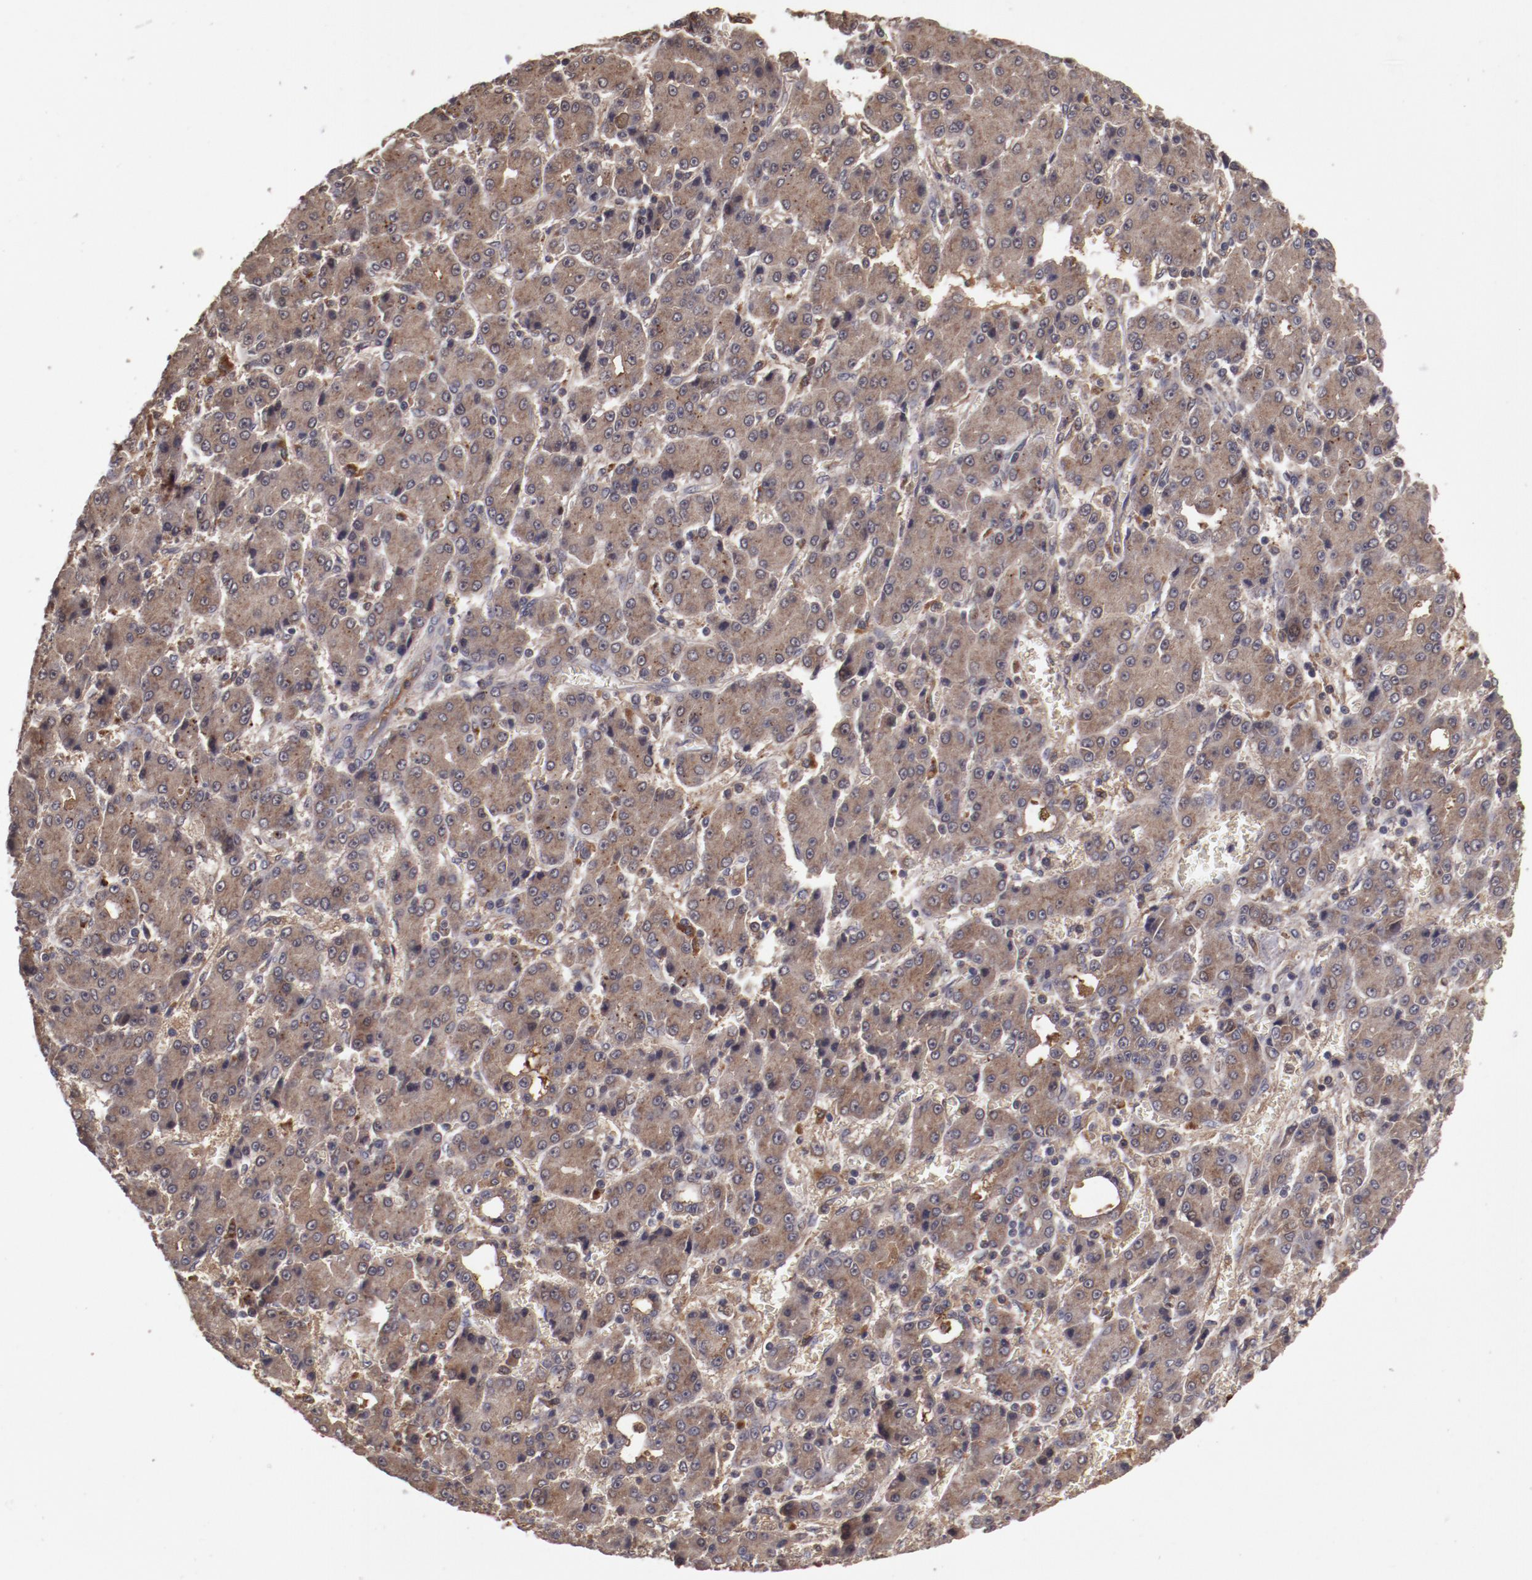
{"staining": {"intensity": "moderate", "quantity": ">75%", "location": "cytoplasmic/membranous"}, "tissue": "liver cancer", "cell_type": "Tumor cells", "image_type": "cancer", "snomed": [{"axis": "morphology", "description": "Carcinoma, Hepatocellular, NOS"}, {"axis": "topography", "description": "Liver"}], "caption": "Immunohistochemistry (IHC) of human liver cancer (hepatocellular carcinoma) displays medium levels of moderate cytoplasmic/membranous expression in about >75% of tumor cells.", "gene": "CP", "patient": {"sex": "male", "age": 69}}